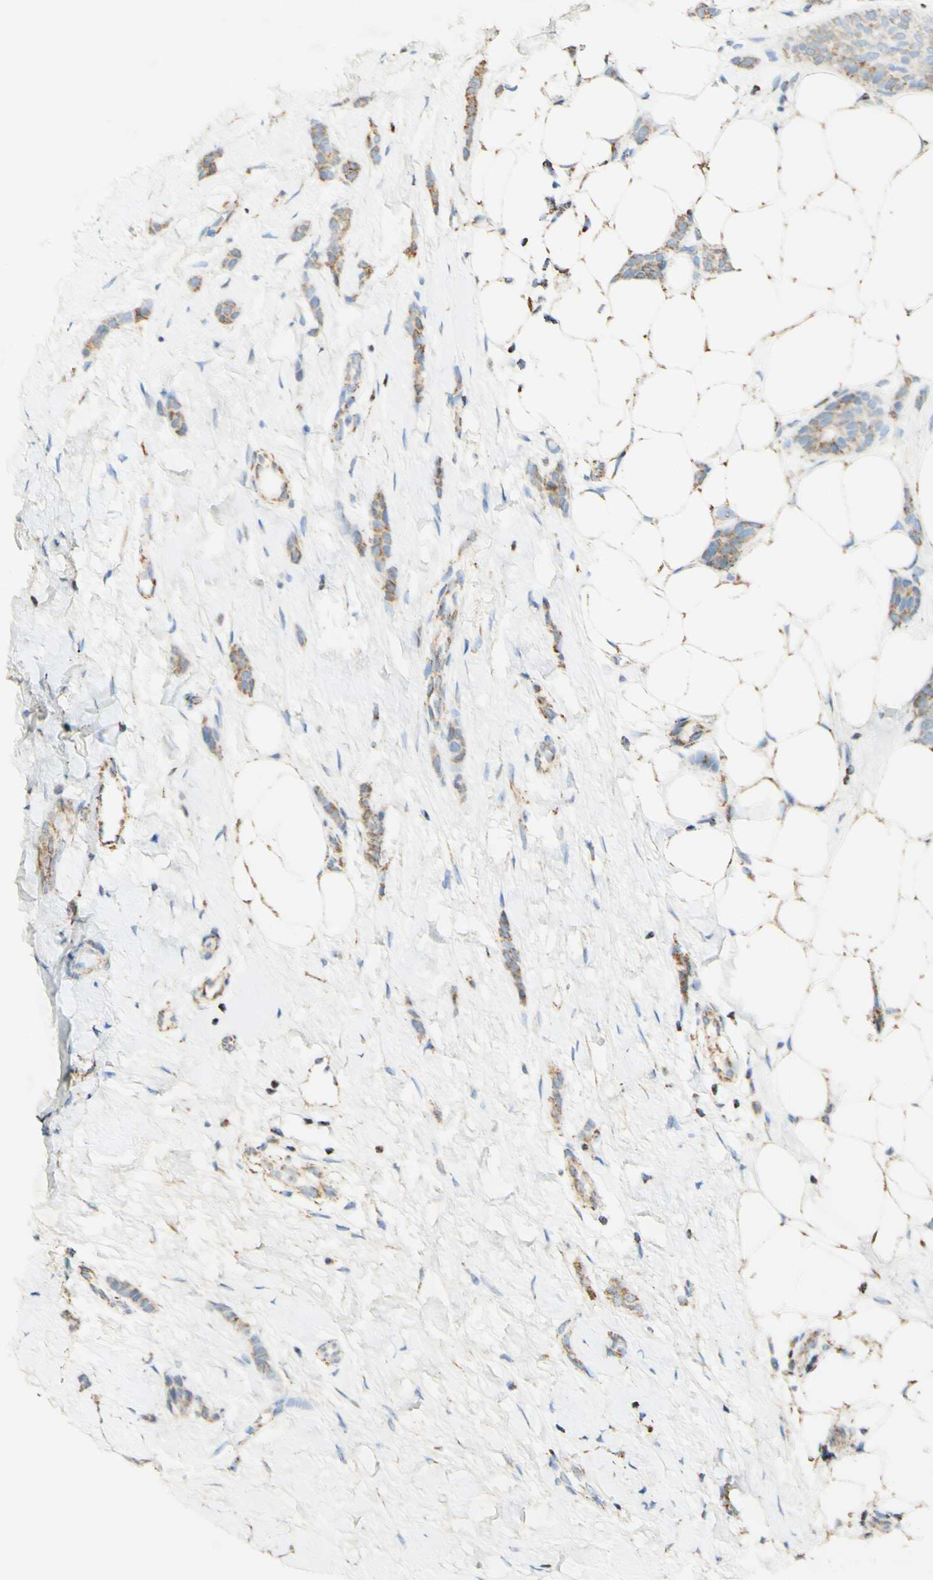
{"staining": {"intensity": "moderate", "quantity": "<25%", "location": "cytoplasmic/membranous"}, "tissue": "breast cancer", "cell_type": "Tumor cells", "image_type": "cancer", "snomed": [{"axis": "morphology", "description": "Lobular carcinoma"}, {"axis": "topography", "description": "Skin"}, {"axis": "topography", "description": "Breast"}], "caption": "Breast lobular carcinoma tissue reveals moderate cytoplasmic/membranous positivity in about <25% of tumor cells (DAB (3,3'-diaminobenzidine) = brown stain, brightfield microscopy at high magnification).", "gene": "OXCT1", "patient": {"sex": "female", "age": 46}}